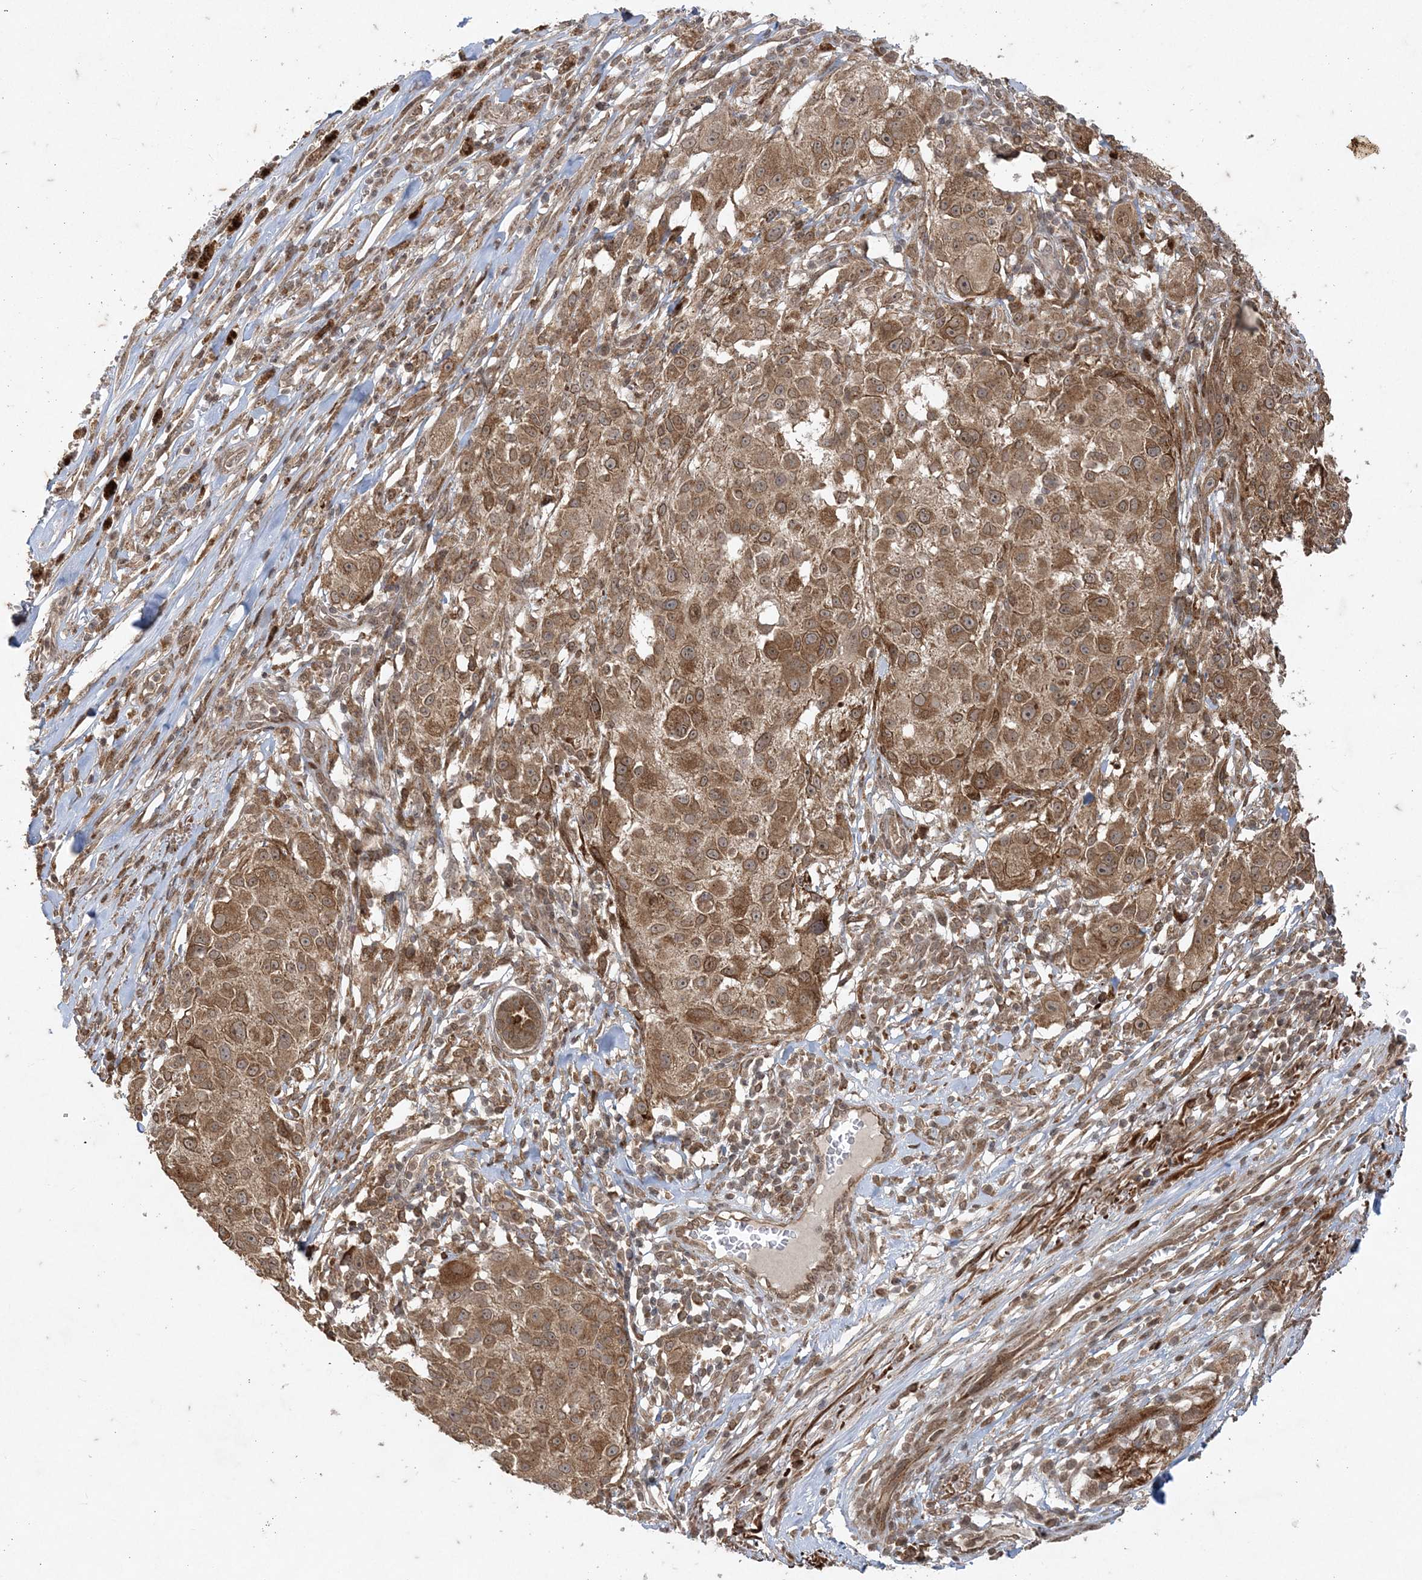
{"staining": {"intensity": "moderate", "quantity": ">75%", "location": "cytoplasmic/membranous"}, "tissue": "melanoma", "cell_type": "Tumor cells", "image_type": "cancer", "snomed": [{"axis": "morphology", "description": "Necrosis, NOS"}, {"axis": "morphology", "description": "Malignant melanoma, NOS"}, {"axis": "topography", "description": "Skin"}], "caption": "Immunohistochemical staining of human melanoma reveals medium levels of moderate cytoplasmic/membranous expression in approximately >75% of tumor cells.", "gene": "RRAS", "patient": {"sex": "female", "age": 87}}